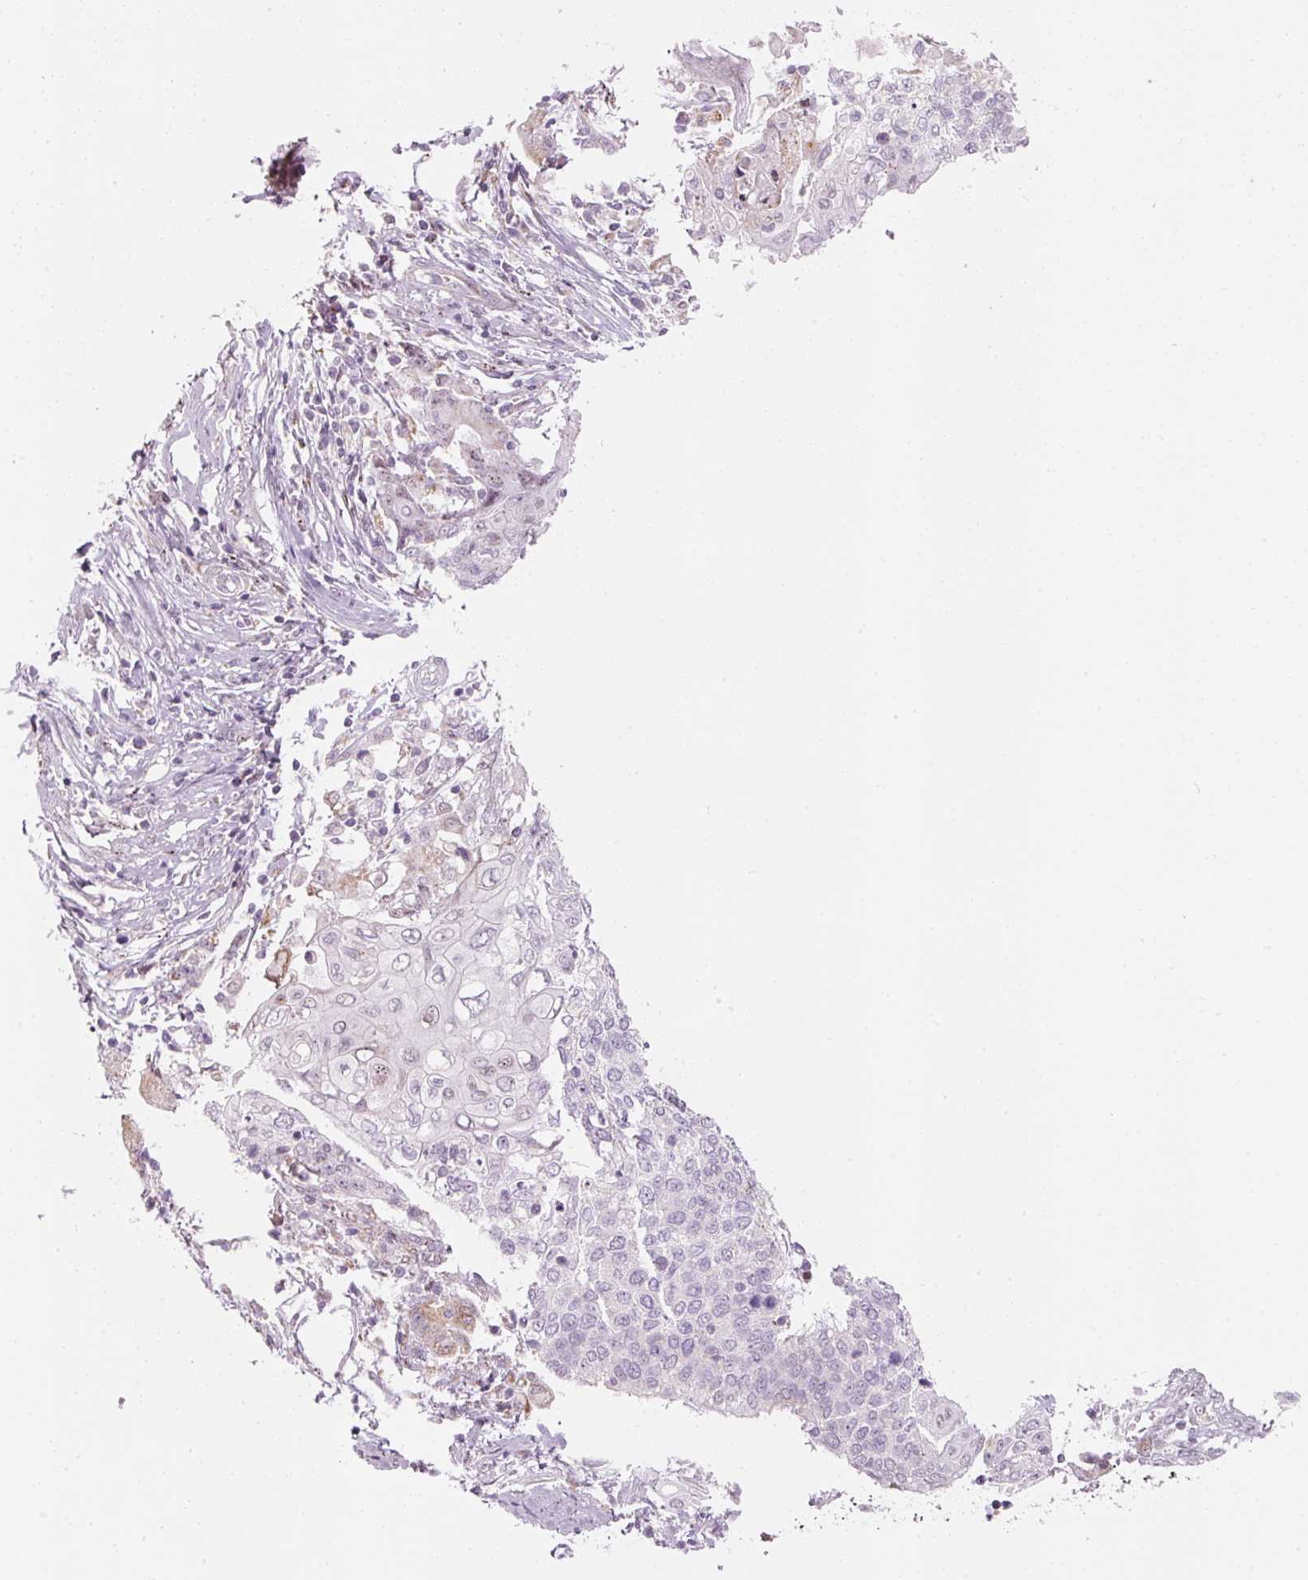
{"staining": {"intensity": "negative", "quantity": "none", "location": "none"}, "tissue": "cervical cancer", "cell_type": "Tumor cells", "image_type": "cancer", "snomed": [{"axis": "morphology", "description": "Squamous cell carcinoma, NOS"}, {"axis": "topography", "description": "Cervix"}], "caption": "DAB (3,3'-diaminobenzidine) immunohistochemical staining of squamous cell carcinoma (cervical) reveals no significant expression in tumor cells.", "gene": "RNF39", "patient": {"sex": "female", "age": 39}}